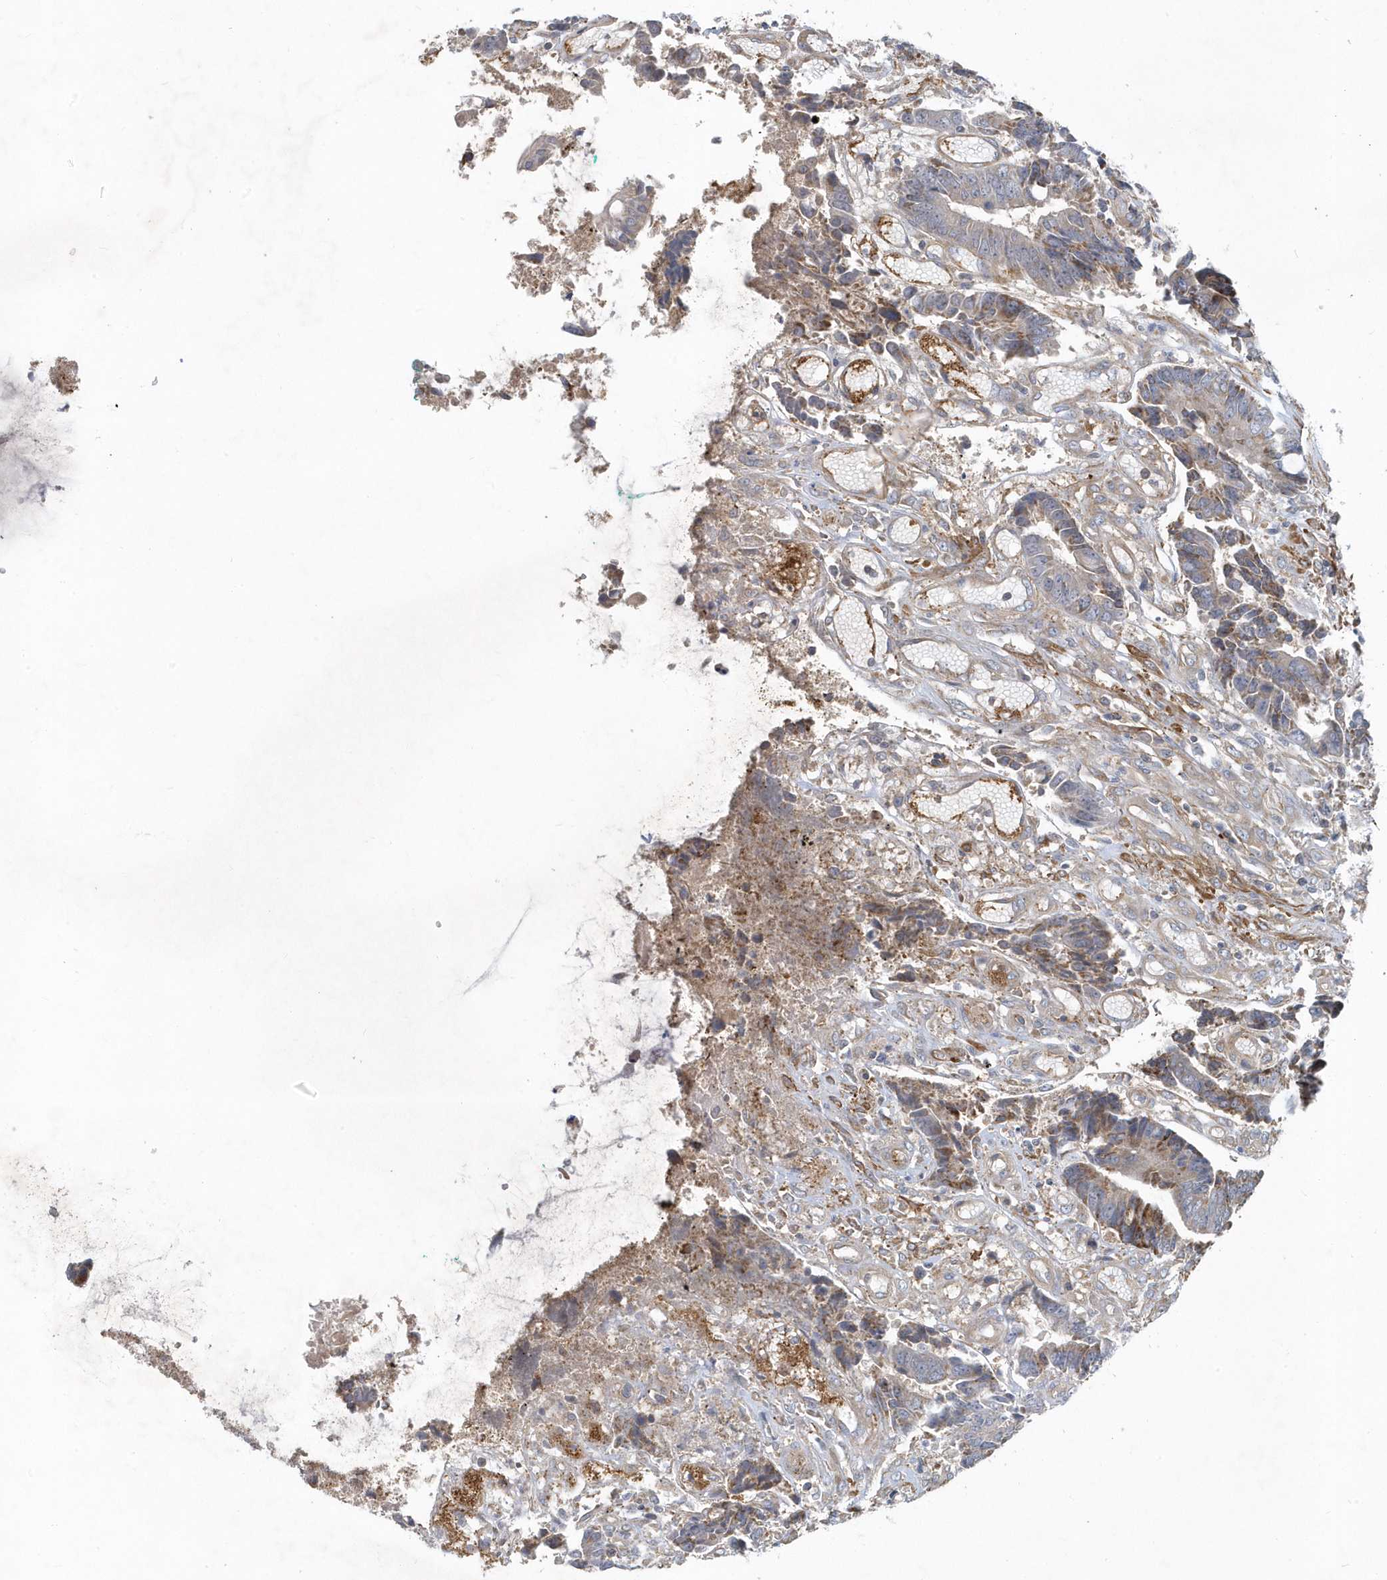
{"staining": {"intensity": "moderate", "quantity": "<25%", "location": "cytoplasmic/membranous"}, "tissue": "colorectal cancer", "cell_type": "Tumor cells", "image_type": "cancer", "snomed": [{"axis": "morphology", "description": "Adenocarcinoma, NOS"}, {"axis": "topography", "description": "Rectum"}], "caption": "This is an image of immunohistochemistry staining of adenocarcinoma (colorectal), which shows moderate positivity in the cytoplasmic/membranous of tumor cells.", "gene": "LEXM", "patient": {"sex": "male", "age": 84}}